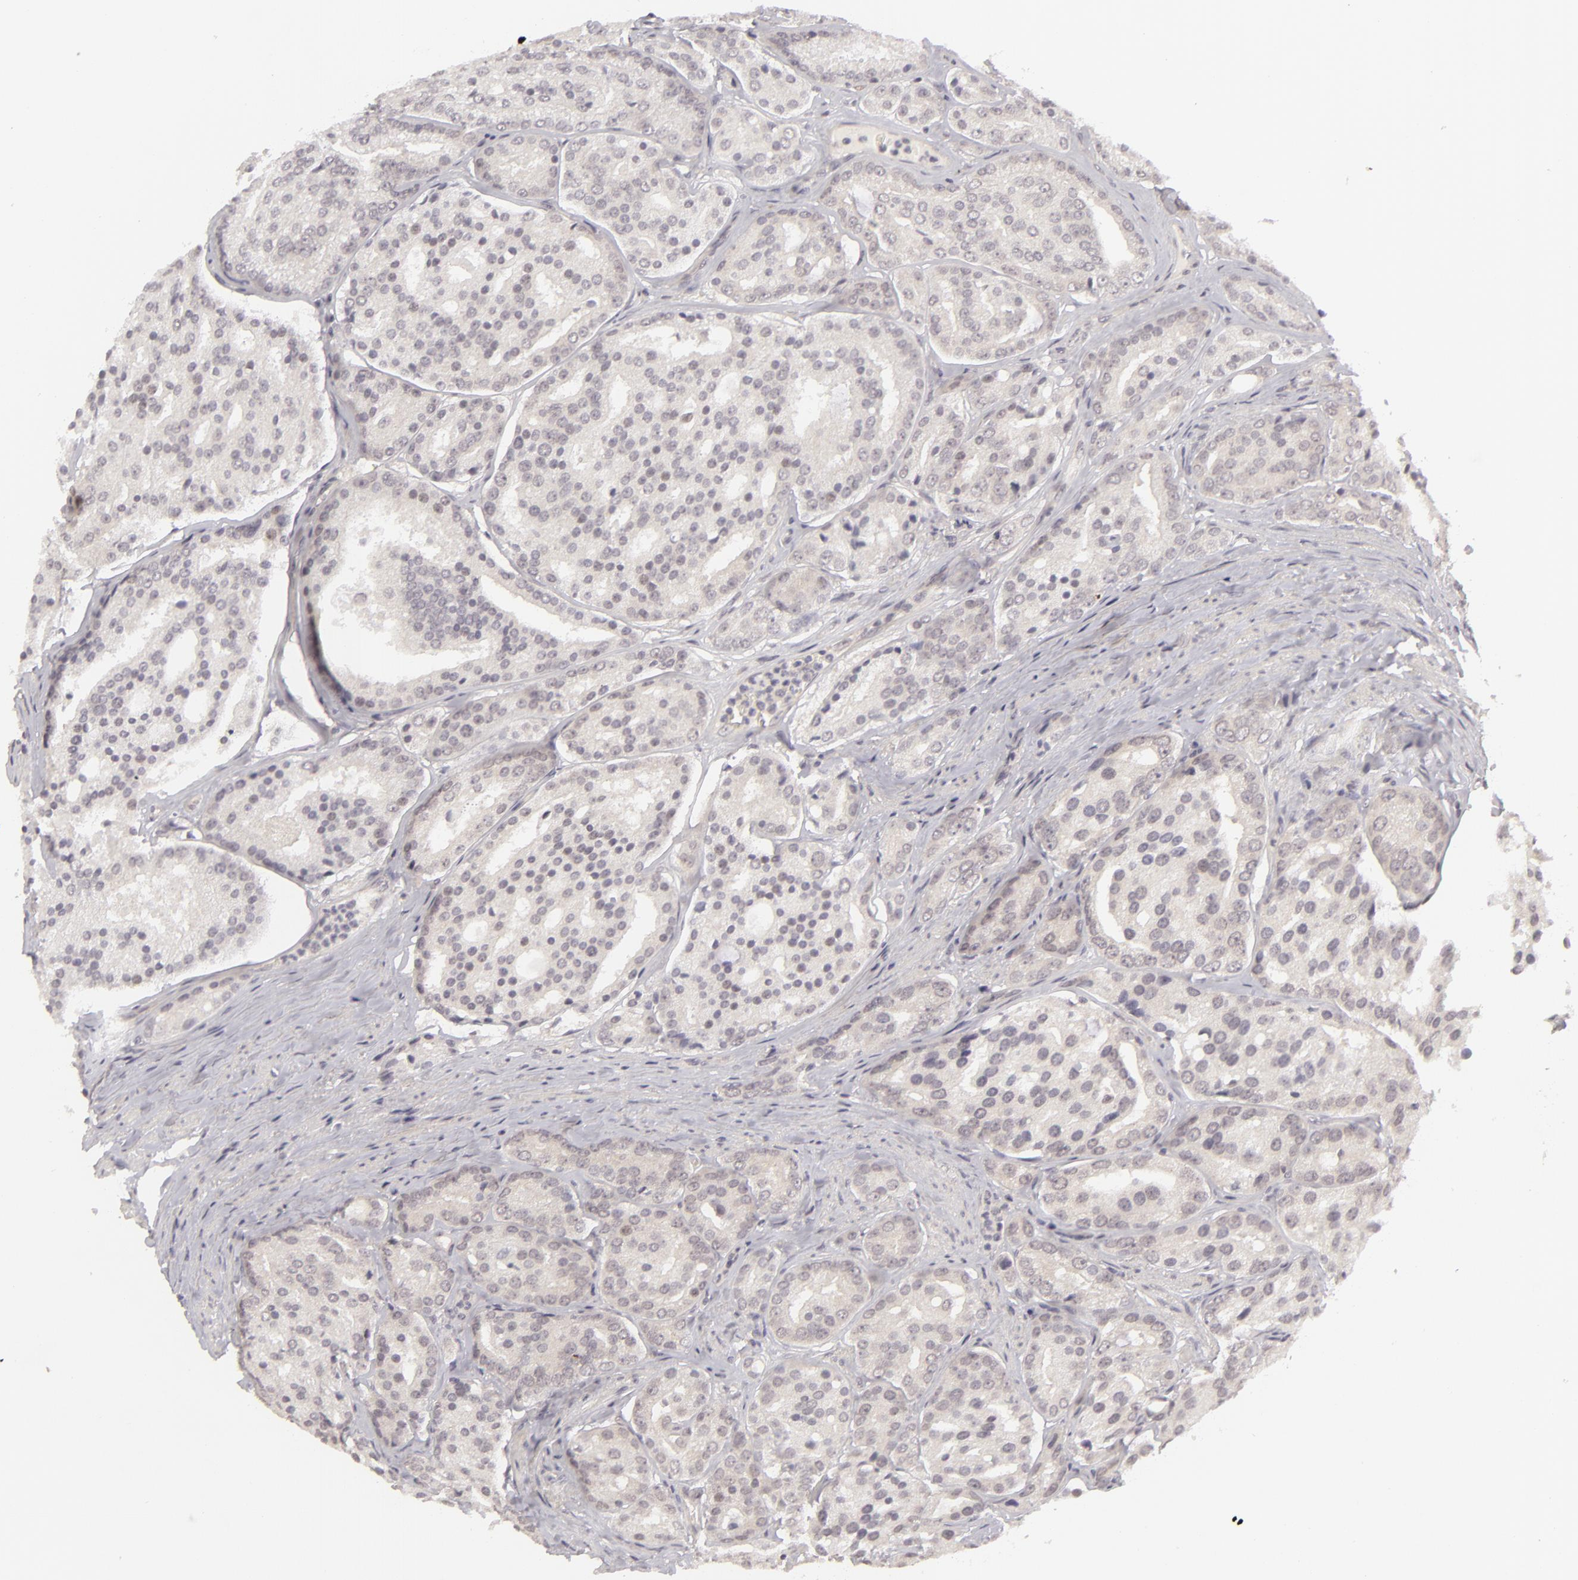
{"staining": {"intensity": "weak", "quantity": "25%-75%", "location": "cytoplasmic/membranous"}, "tissue": "prostate cancer", "cell_type": "Tumor cells", "image_type": "cancer", "snomed": [{"axis": "morphology", "description": "Adenocarcinoma, High grade"}, {"axis": "topography", "description": "Prostate"}], "caption": "Prostate high-grade adenocarcinoma stained with a brown dye demonstrates weak cytoplasmic/membranous positive positivity in about 25%-75% of tumor cells.", "gene": "DLG3", "patient": {"sex": "male", "age": 64}}